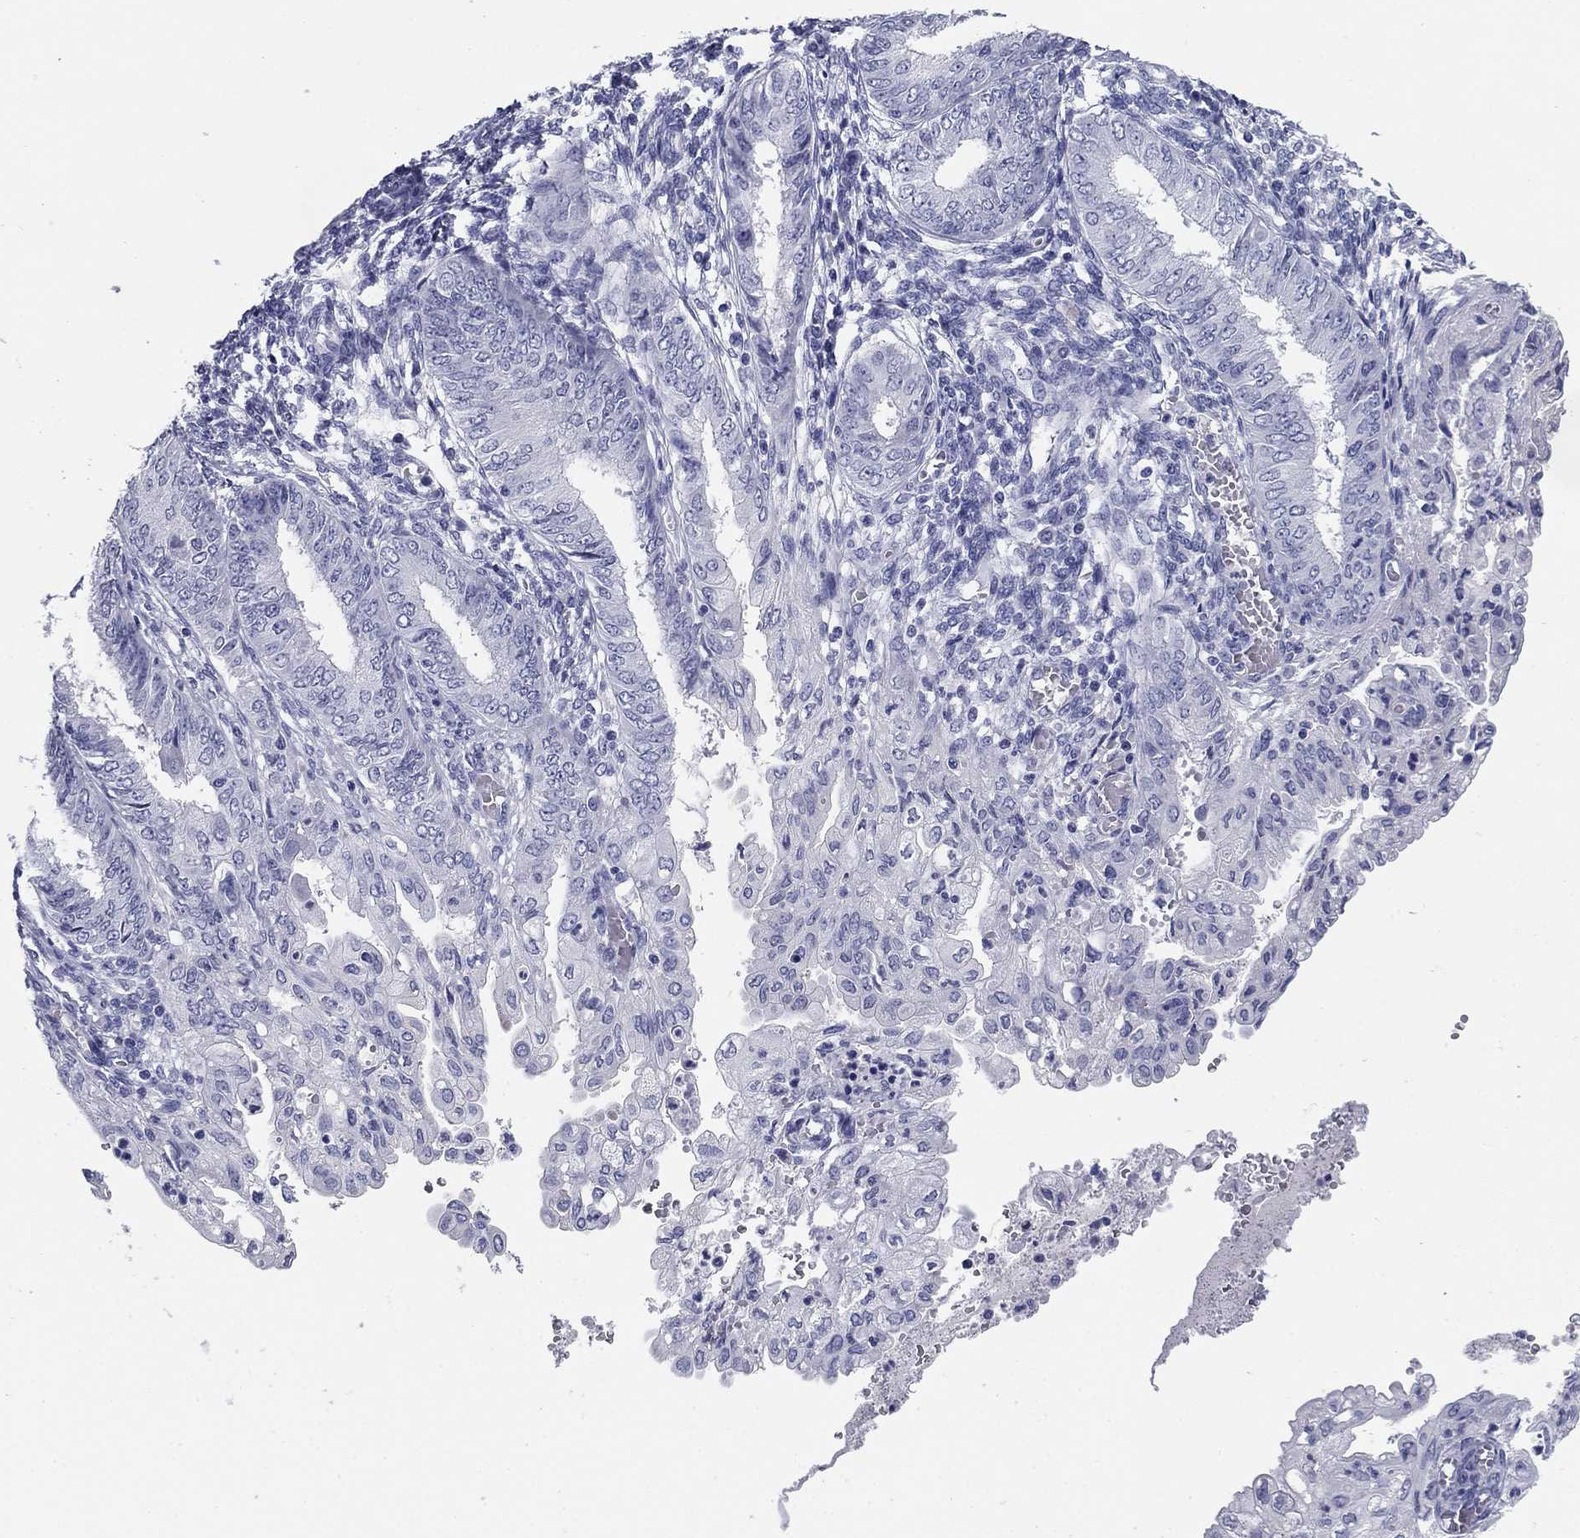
{"staining": {"intensity": "negative", "quantity": "none", "location": "none"}, "tissue": "endometrial cancer", "cell_type": "Tumor cells", "image_type": "cancer", "snomed": [{"axis": "morphology", "description": "Adenocarcinoma, NOS"}, {"axis": "topography", "description": "Endometrium"}], "caption": "High magnification brightfield microscopy of adenocarcinoma (endometrial) stained with DAB (brown) and counterstained with hematoxylin (blue): tumor cells show no significant staining. (DAB (3,3'-diaminobenzidine) IHC with hematoxylin counter stain).", "gene": "KCNH1", "patient": {"sex": "female", "age": 68}}